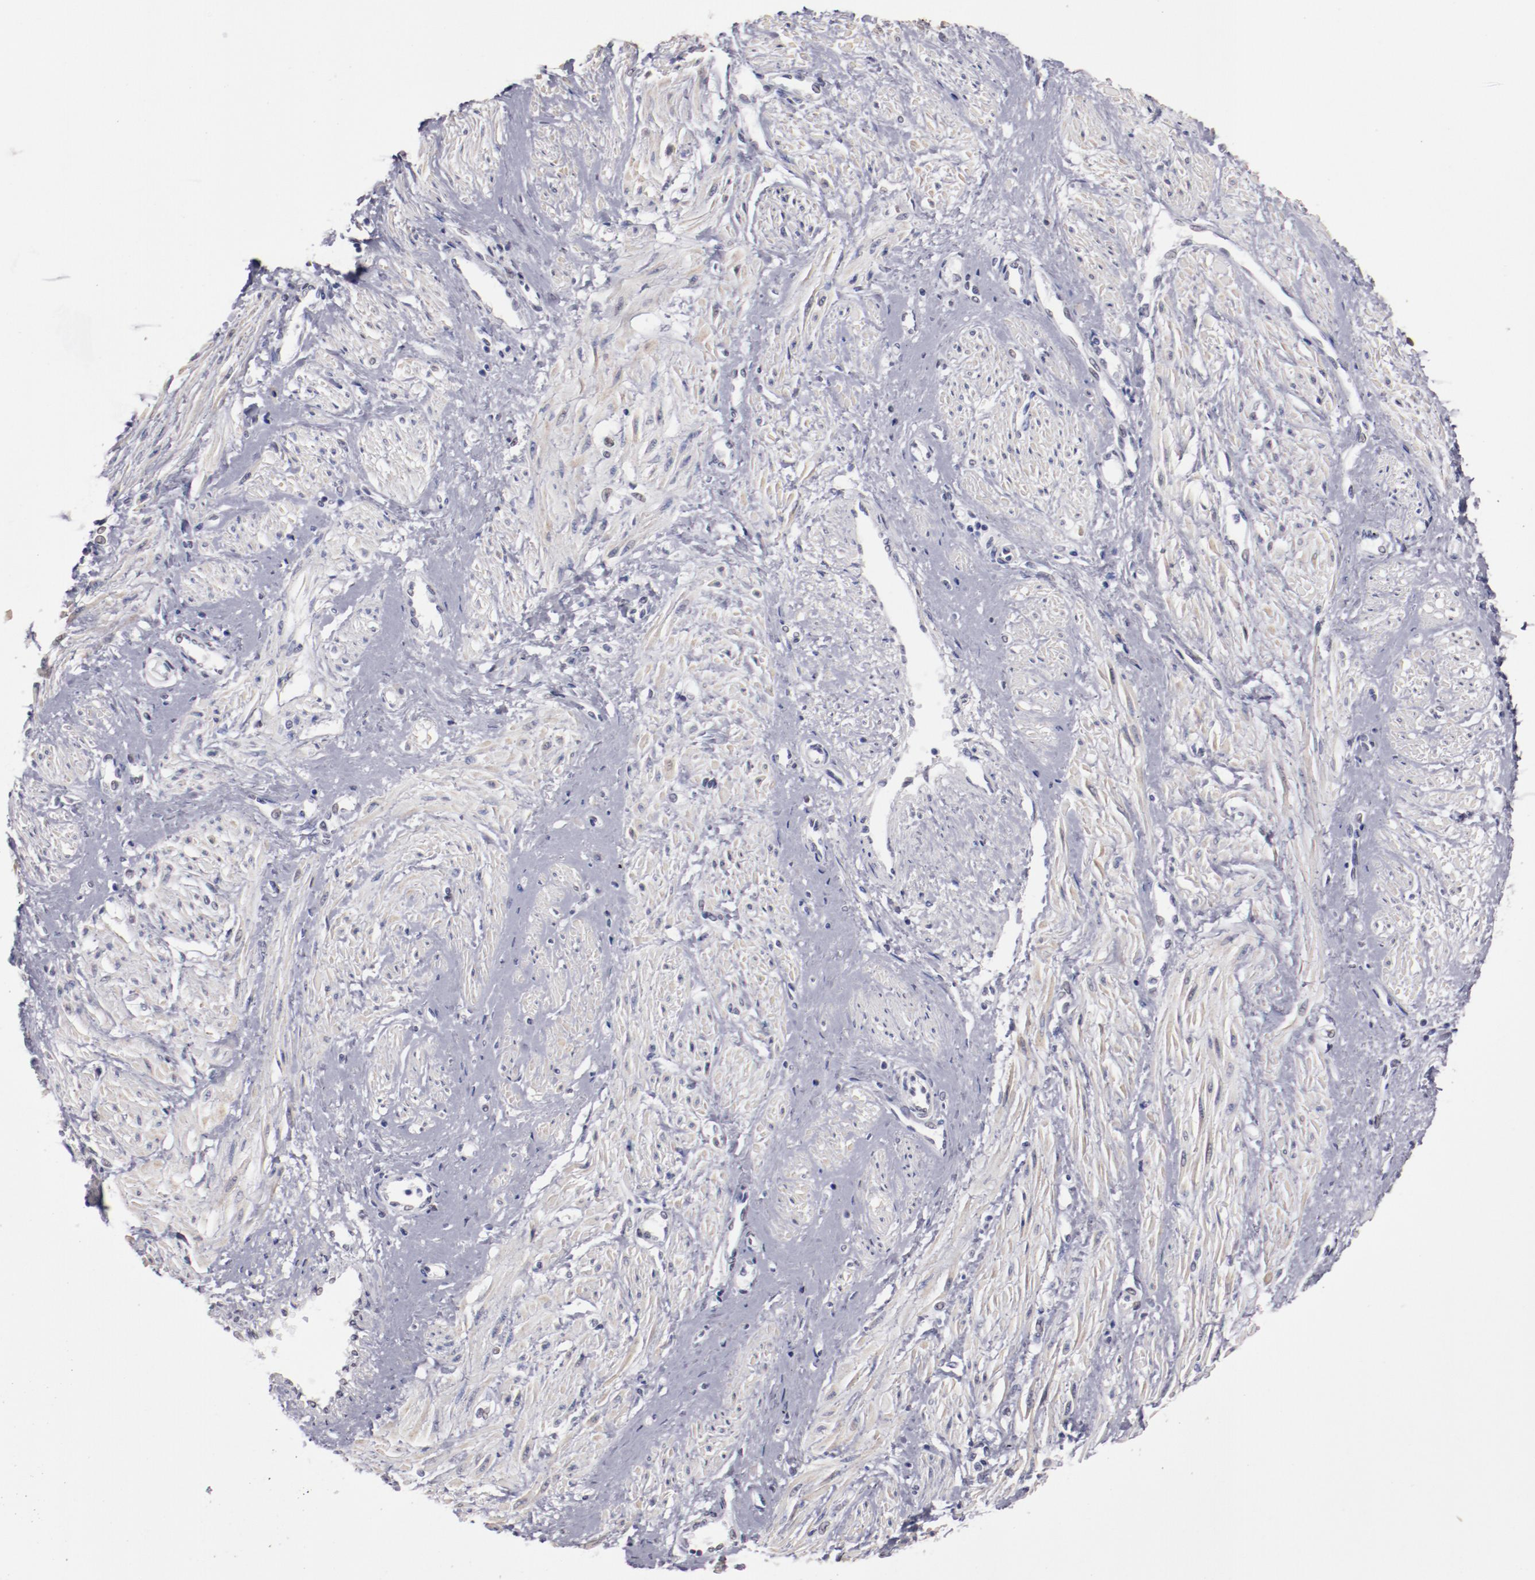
{"staining": {"intensity": "weak", "quantity": ">75%", "location": "cytoplasmic/membranous"}, "tissue": "smooth muscle", "cell_type": "Smooth muscle cells", "image_type": "normal", "snomed": [{"axis": "morphology", "description": "Normal tissue, NOS"}, {"axis": "topography", "description": "Smooth muscle"}, {"axis": "topography", "description": "Uterus"}], "caption": "Smooth muscle stained with a brown dye demonstrates weak cytoplasmic/membranous positive expression in approximately >75% of smooth muscle cells.", "gene": "IRF4", "patient": {"sex": "female", "age": 39}}